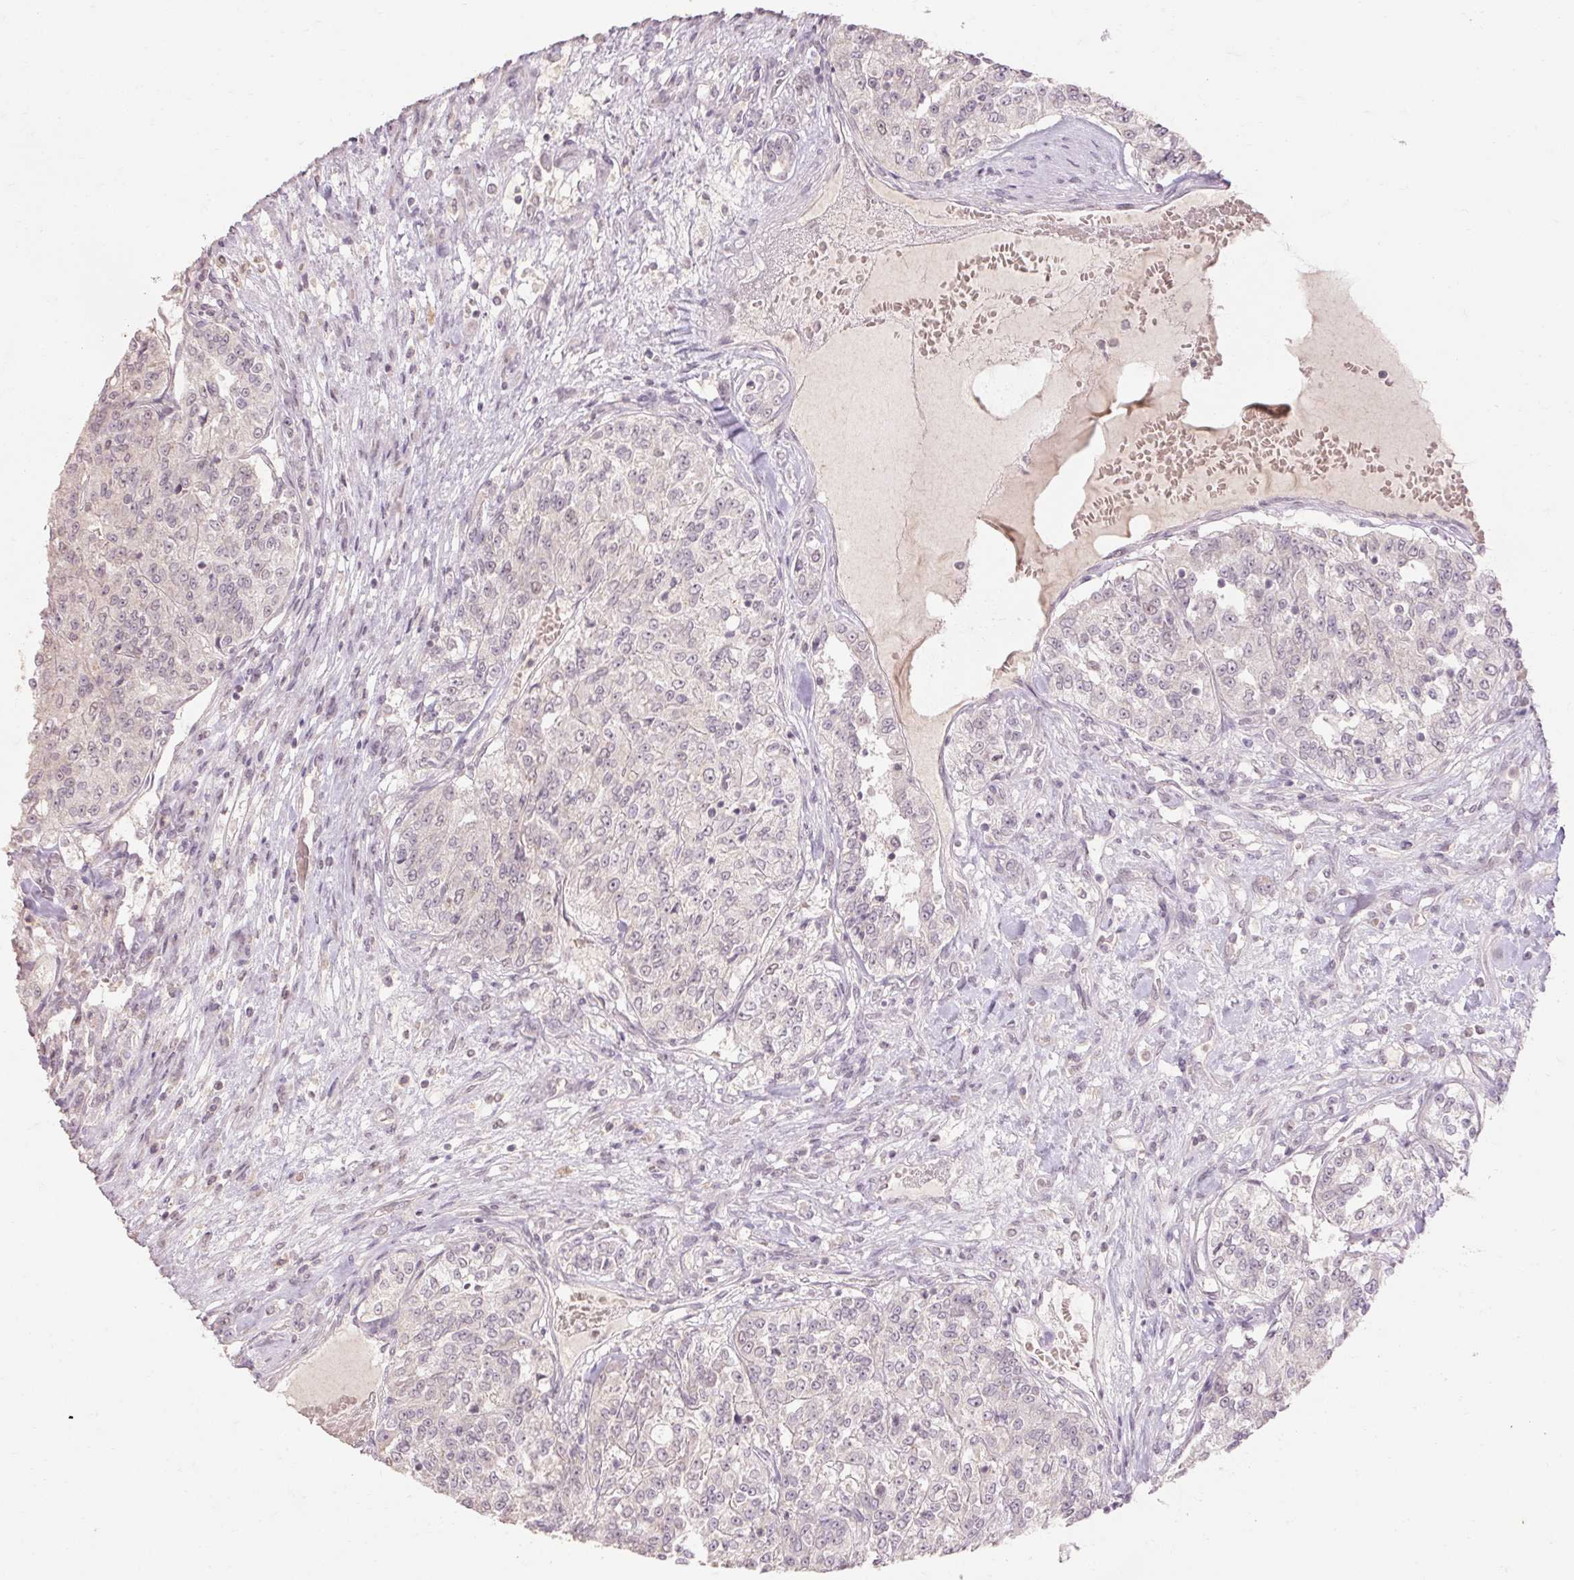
{"staining": {"intensity": "negative", "quantity": "none", "location": "none"}, "tissue": "renal cancer", "cell_type": "Tumor cells", "image_type": "cancer", "snomed": [{"axis": "morphology", "description": "Adenocarcinoma, NOS"}, {"axis": "topography", "description": "Kidney"}], "caption": "A photomicrograph of human renal cancer (adenocarcinoma) is negative for staining in tumor cells.", "gene": "SKP2", "patient": {"sex": "female", "age": 63}}